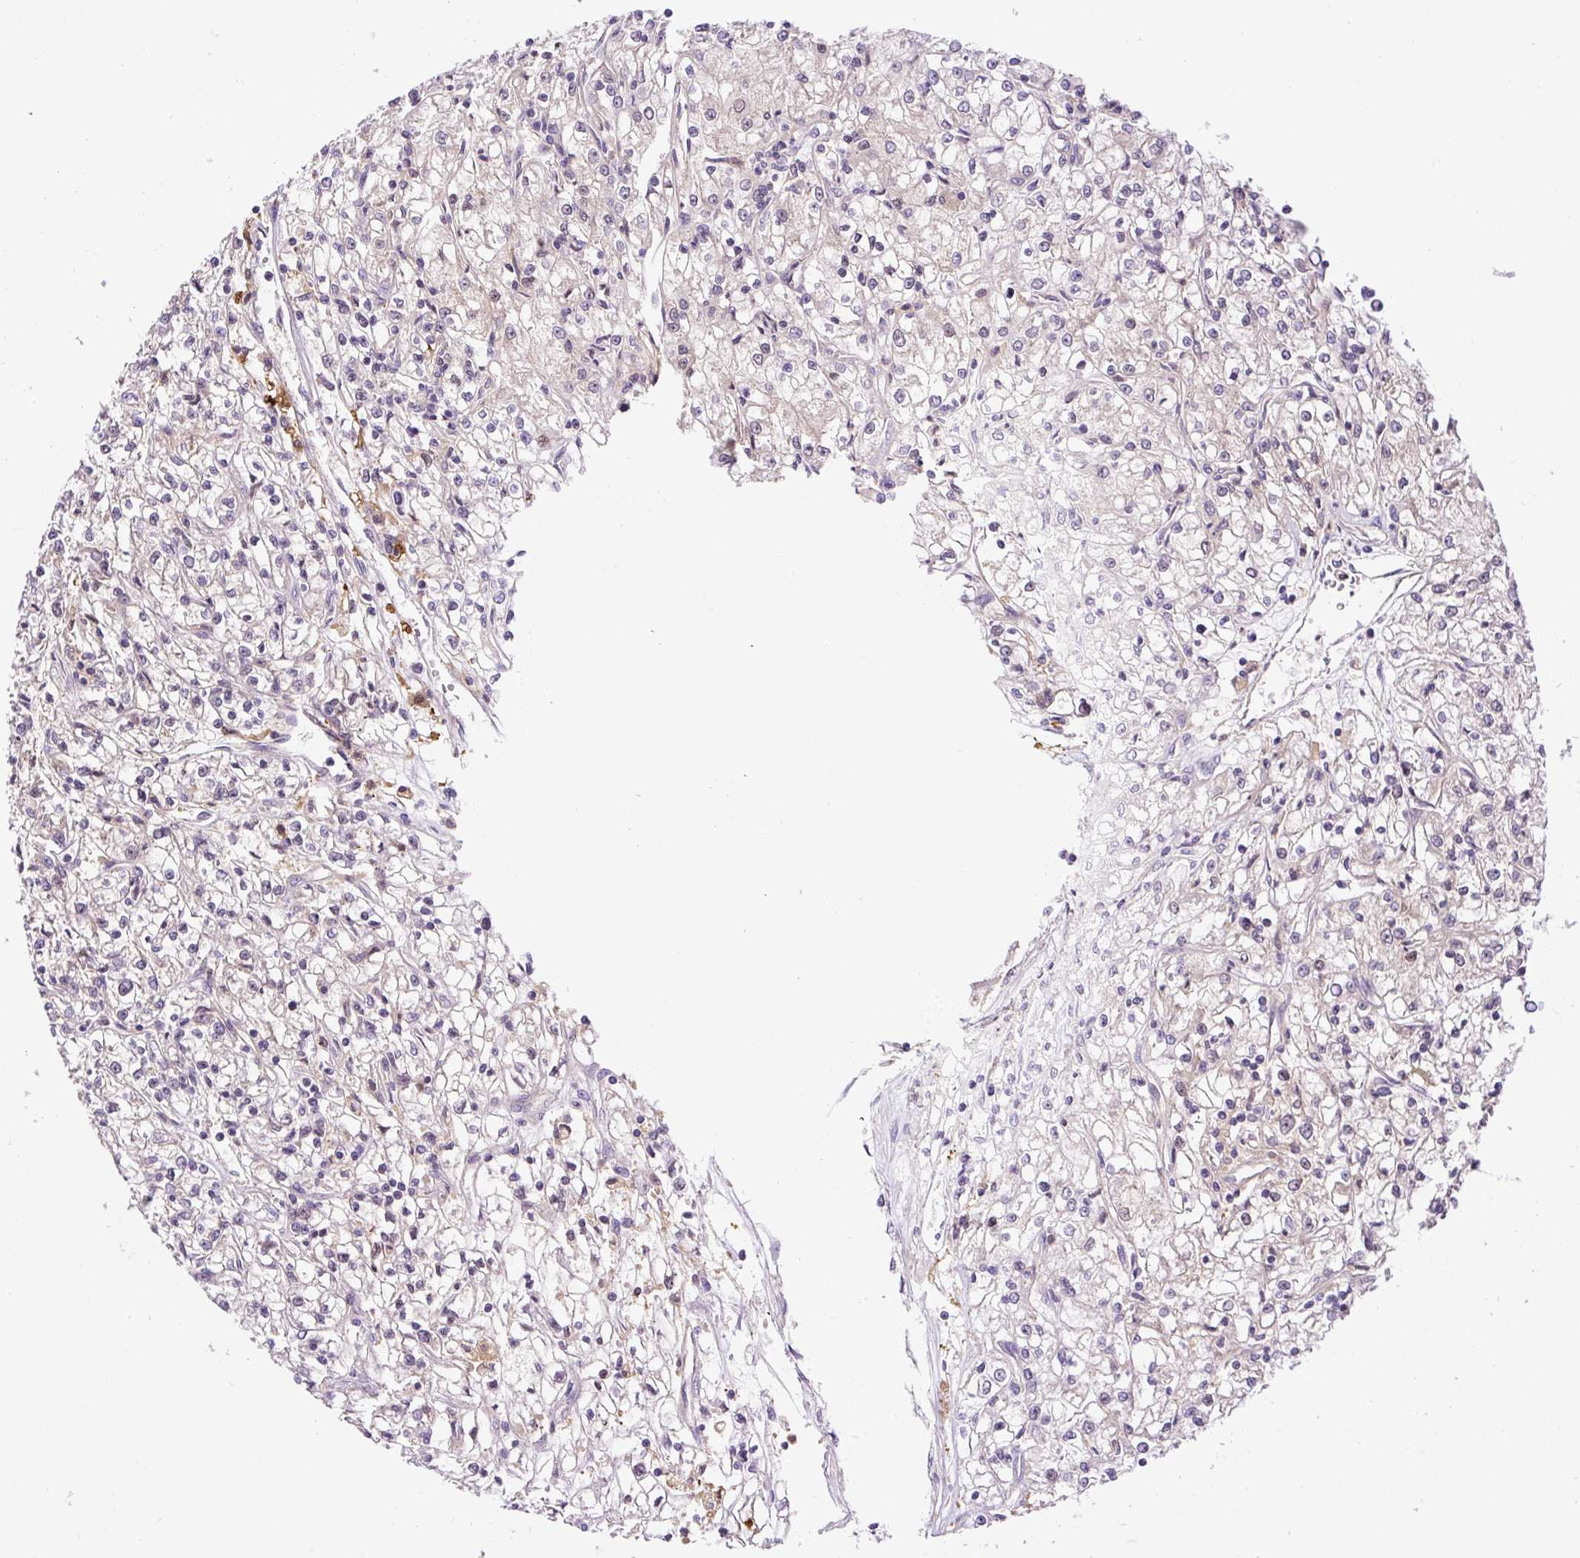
{"staining": {"intensity": "negative", "quantity": "none", "location": "none"}, "tissue": "renal cancer", "cell_type": "Tumor cells", "image_type": "cancer", "snomed": [{"axis": "morphology", "description": "Adenocarcinoma, NOS"}, {"axis": "topography", "description": "Kidney"}], "caption": "Tumor cells are negative for protein expression in human renal cancer (adenocarcinoma). Brightfield microscopy of immunohistochemistry stained with DAB (brown) and hematoxylin (blue), captured at high magnification.", "gene": "CCDC28A", "patient": {"sex": "female", "age": 59}}